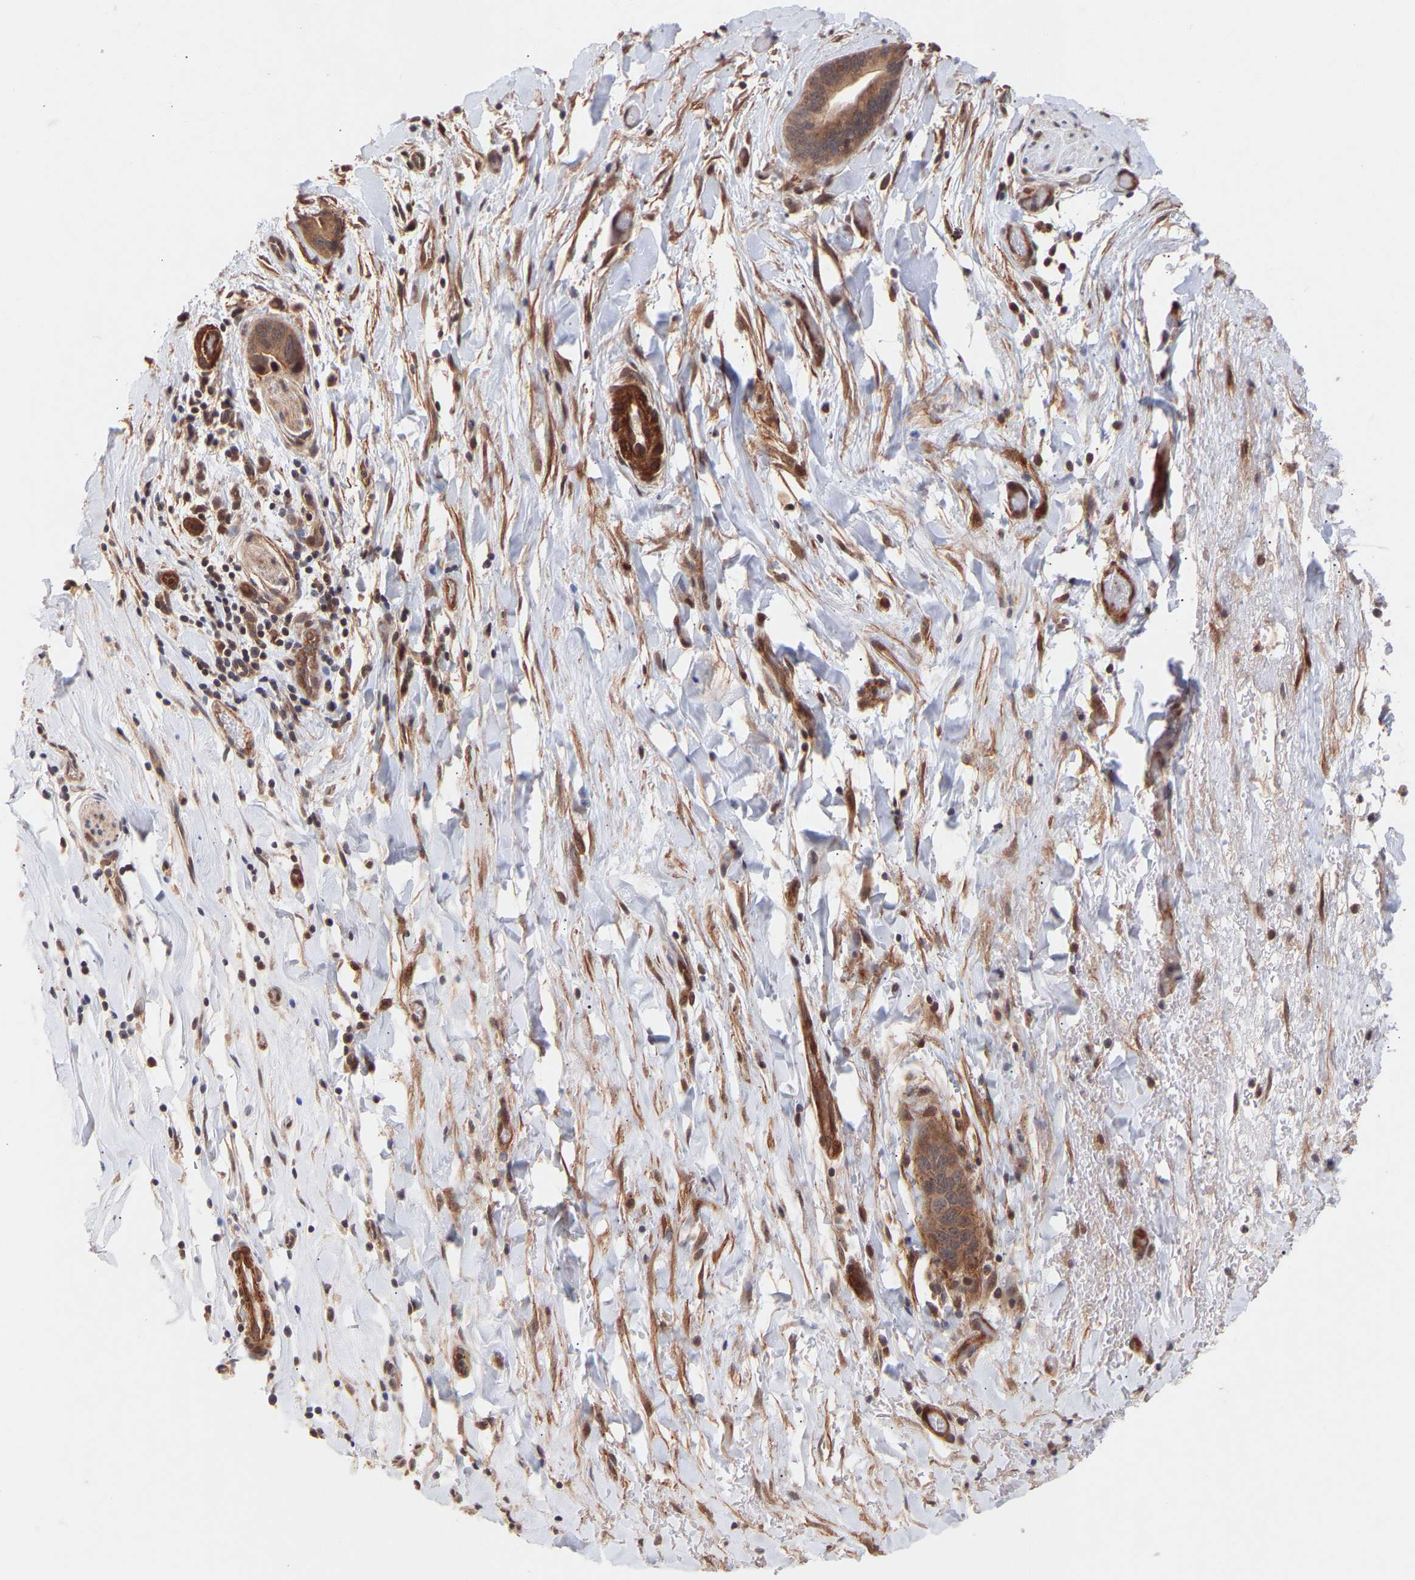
{"staining": {"intensity": "strong", "quantity": ">75%", "location": "cytoplasmic/membranous,nuclear"}, "tissue": "liver cancer", "cell_type": "Tumor cells", "image_type": "cancer", "snomed": [{"axis": "morphology", "description": "Cholangiocarcinoma"}, {"axis": "topography", "description": "Liver"}], "caption": "High-power microscopy captured an immunohistochemistry photomicrograph of liver cholangiocarcinoma, revealing strong cytoplasmic/membranous and nuclear staining in approximately >75% of tumor cells.", "gene": "PDLIM5", "patient": {"sex": "female", "age": 55}}